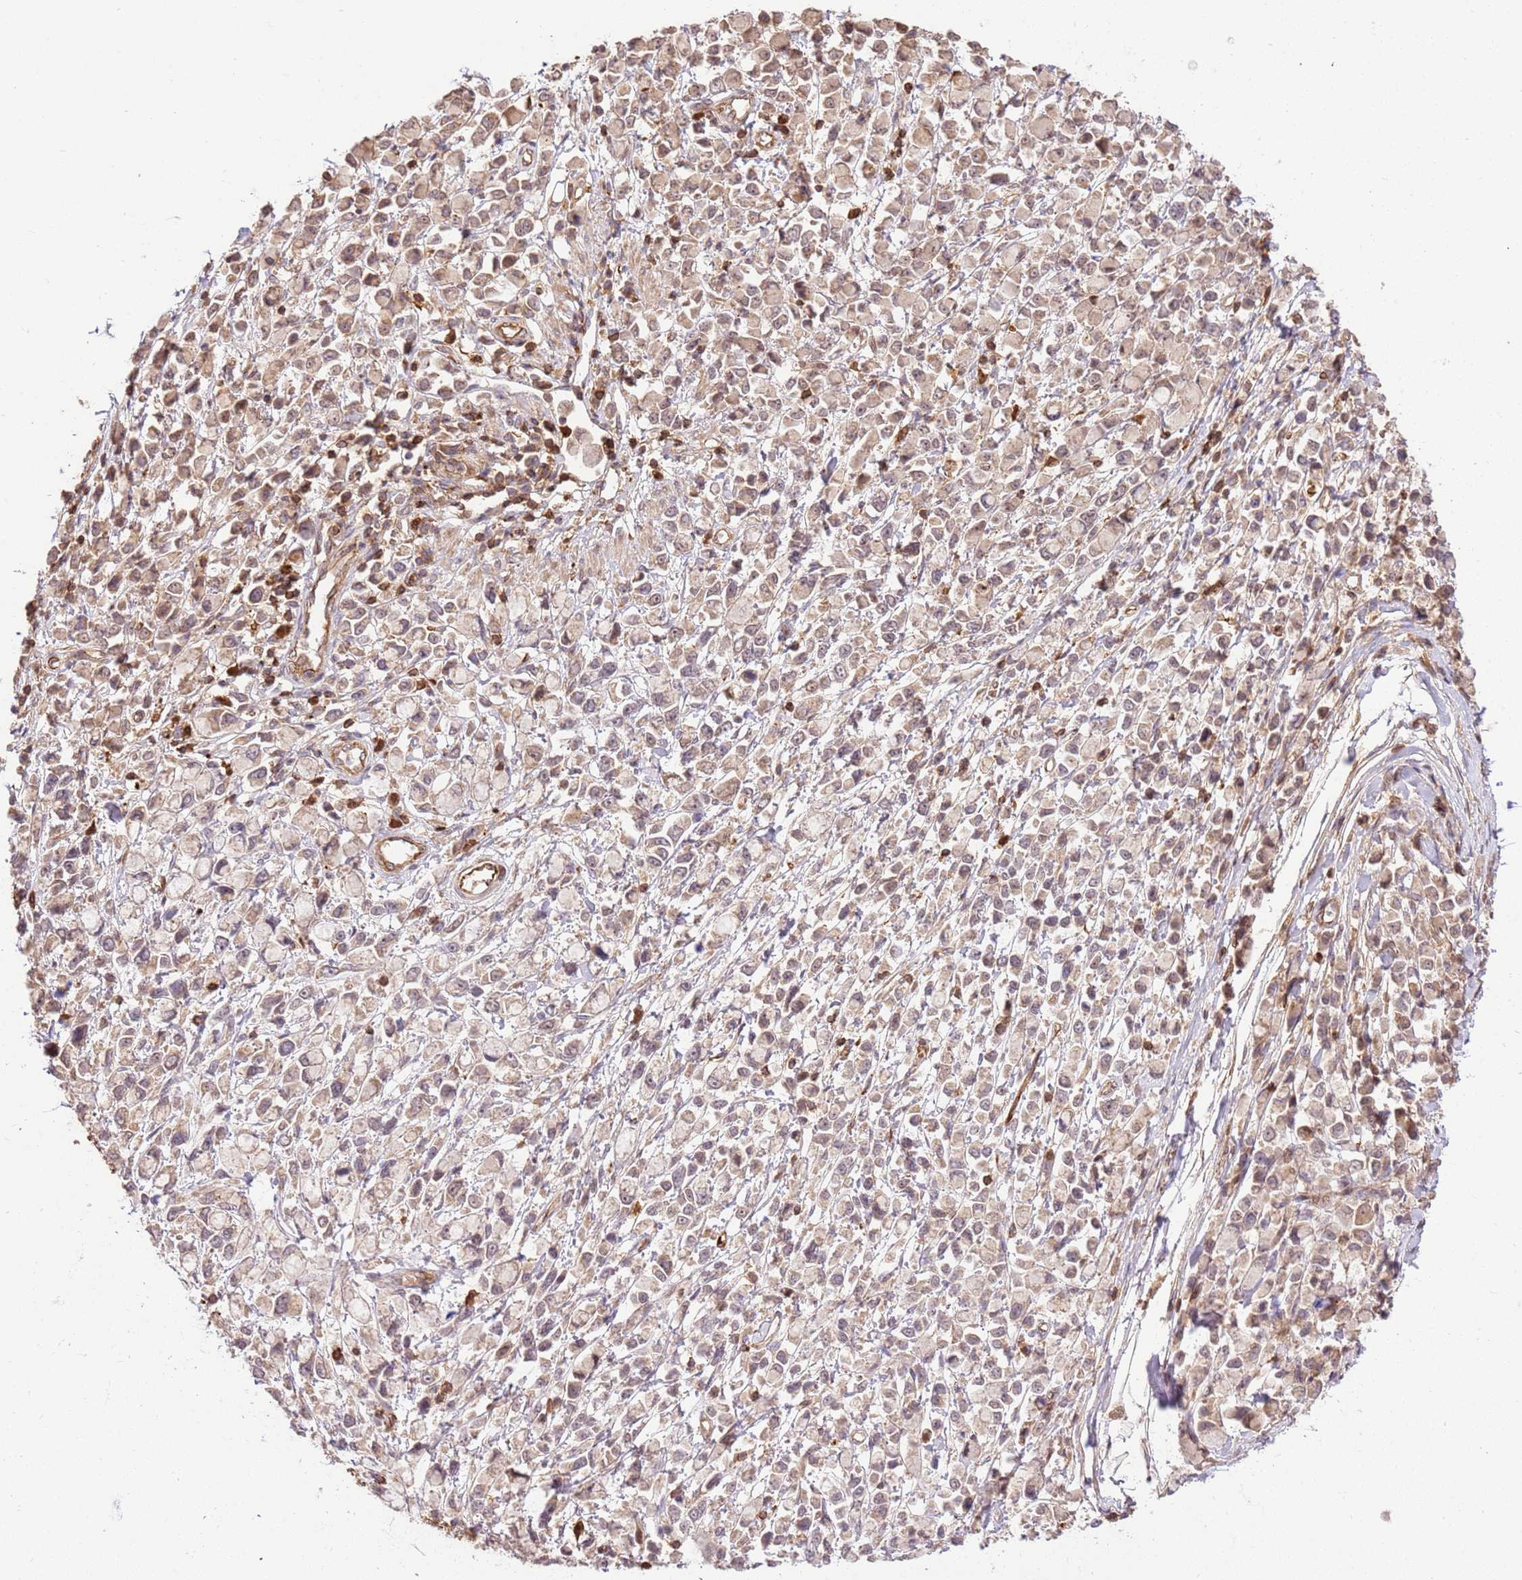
{"staining": {"intensity": "weak", "quantity": ">75%", "location": "cytoplasmic/membranous"}, "tissue": "stomach cancer", "cell_type": "Tumor cells", "image_type": "cancer", "snomed": [{"axis": "morphology", "description": "Adenocarcinoma, NOS"}, {"axis": "topography", "description": "Stomach"}], "caption": "Weak cytoplasmic/membranous protein staining is seen in approximately >75% of tumor cells in adenocarcinoma (stomach). The protein is shown in brown color, while the nuclei are stained blue.", "gene": "KATNAL2", "patient": {"sex": "female", "age": 81}}